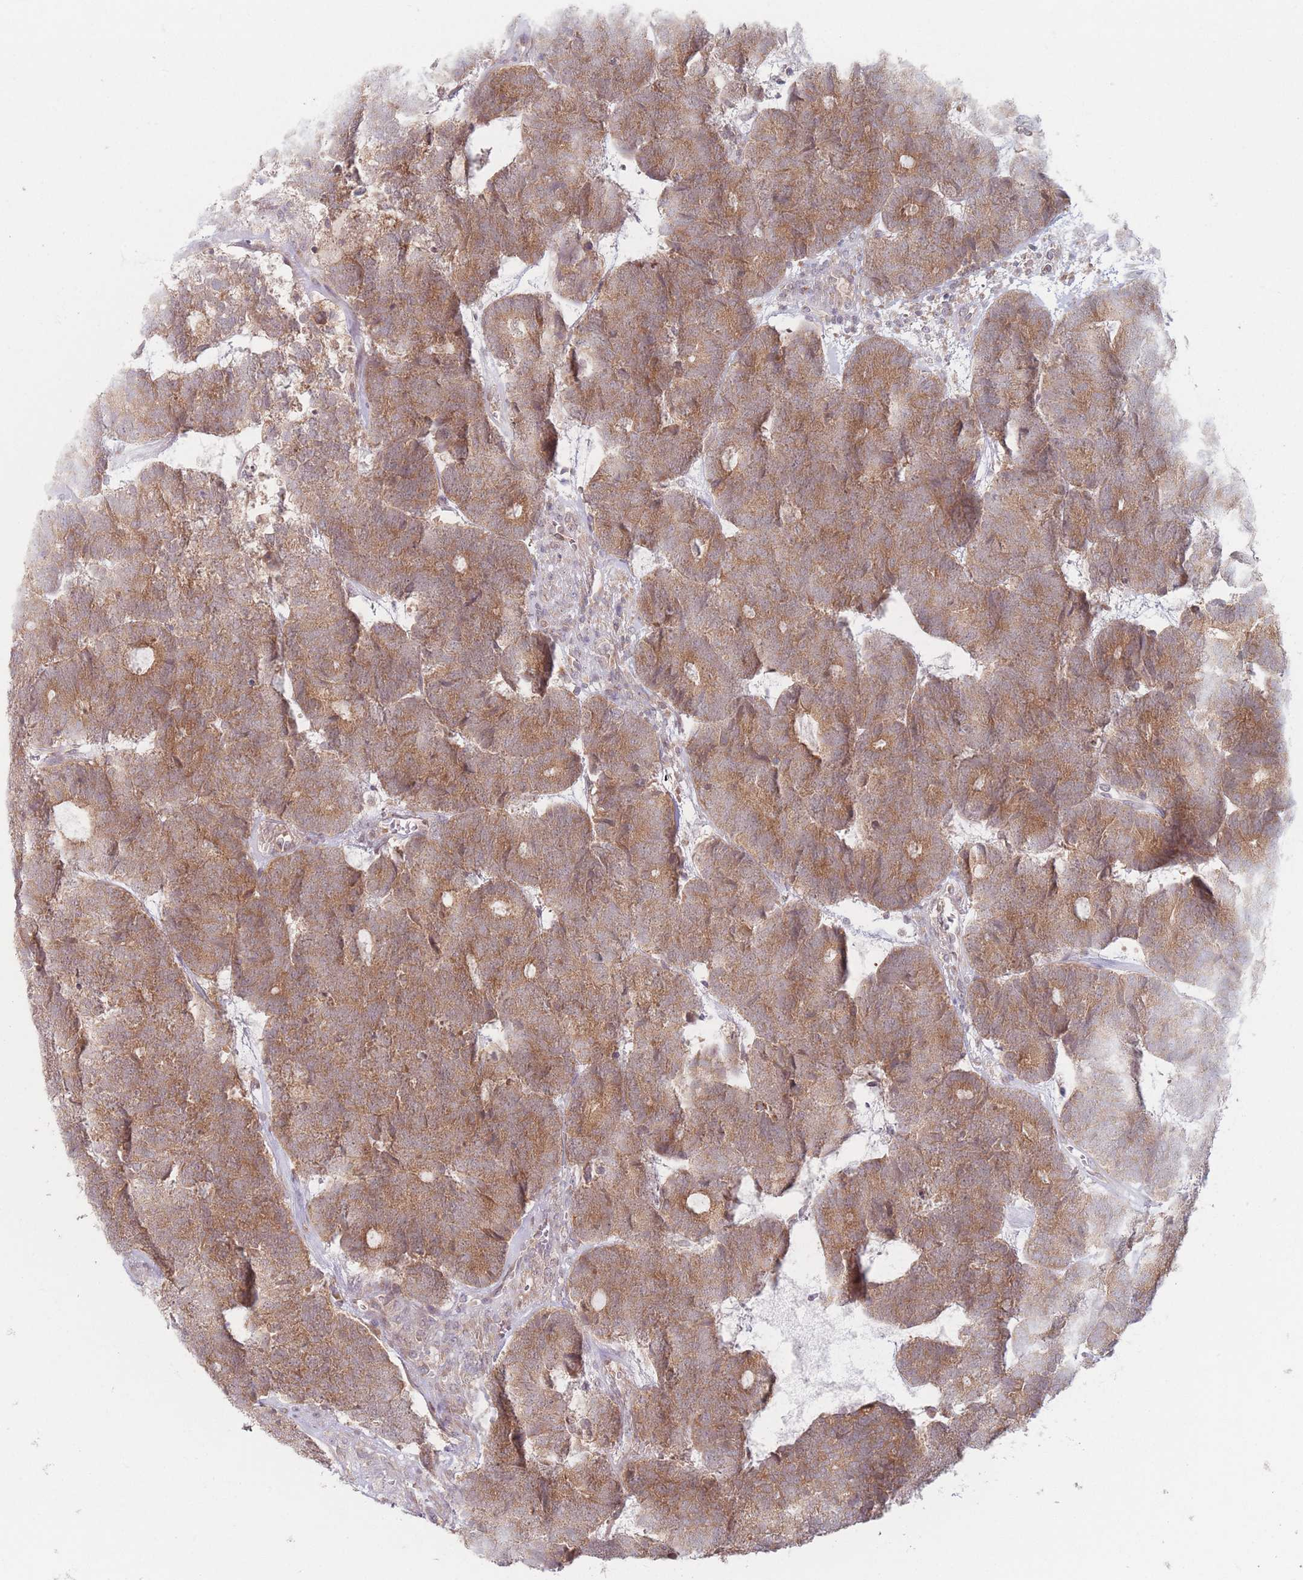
{"staining": {"intensity": "moderate", "quantity": ">75%", "location": "cytoplasmic/membranous"}, "tissue": "head and neck cancer", "cell_type": "Tumor cells", "image_type": "cancer", "snomed": [{"axis": "morphology", "description": "Adenocarcinoma, NOS"}, {"axis": "topography", "description": "Head-Neck"}], "caption": "Immunohistochemistry (DAB) staining of head and neck cancer (adenocarcinoma) exhibits moderate cytoplasmic/membranous protein expression in approximately >75% of tumor cells.", "gene": "PPM1A", "patient": {"sex": "female", "age": 81}}